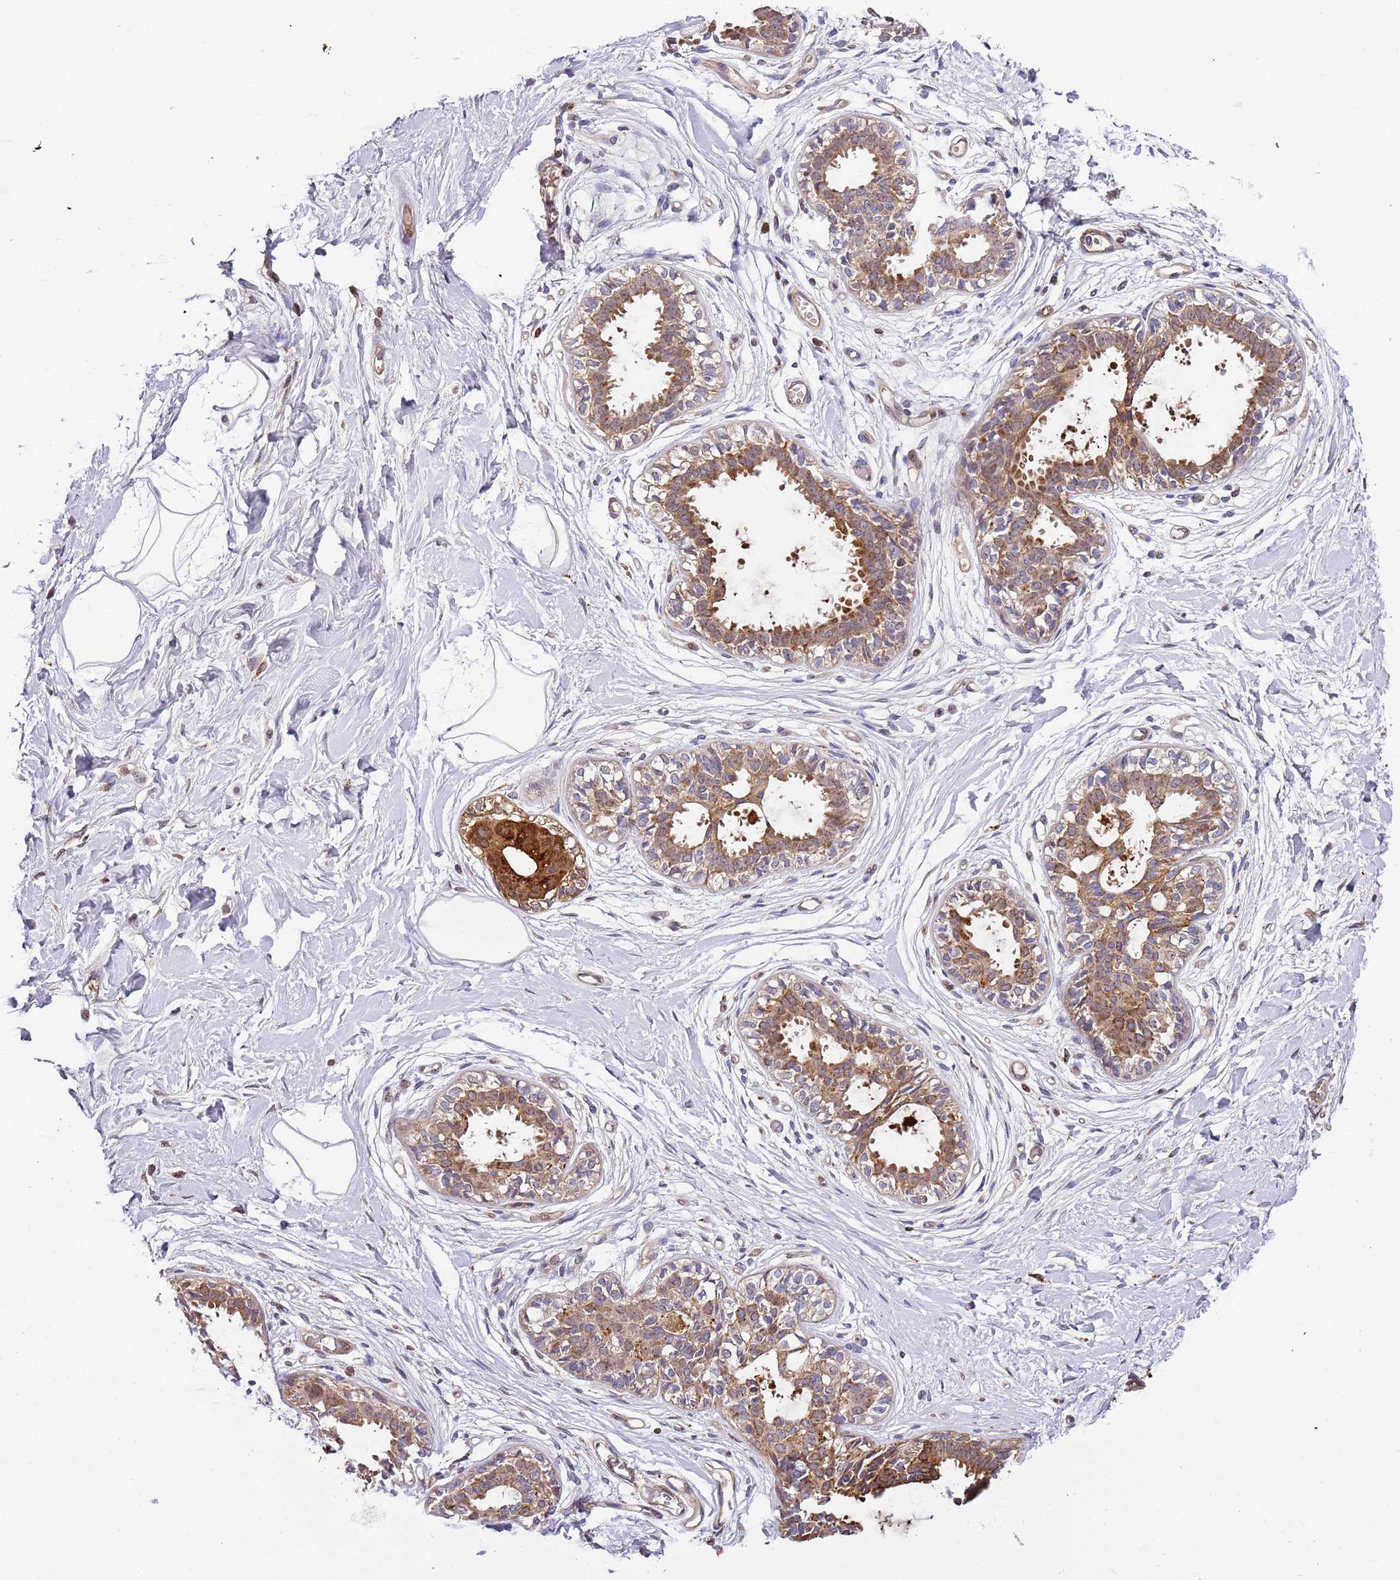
{"staining": {"intensity": "negative", "quantity": "none", "location": "none"}, "tissue": "breast", "cell_type": "Adipocytes", "image_type": "normal", "snomed": [{"axis": "morphology", "description": "Normal tissue, NOS"}, {"axis": "topography", "description": "Breast"}], "caption": "Breast stained for a protein using IHC shows no staining adipocytes.", "gene": "LAMB4", "patient": {"sex": "female", "age": 45}}